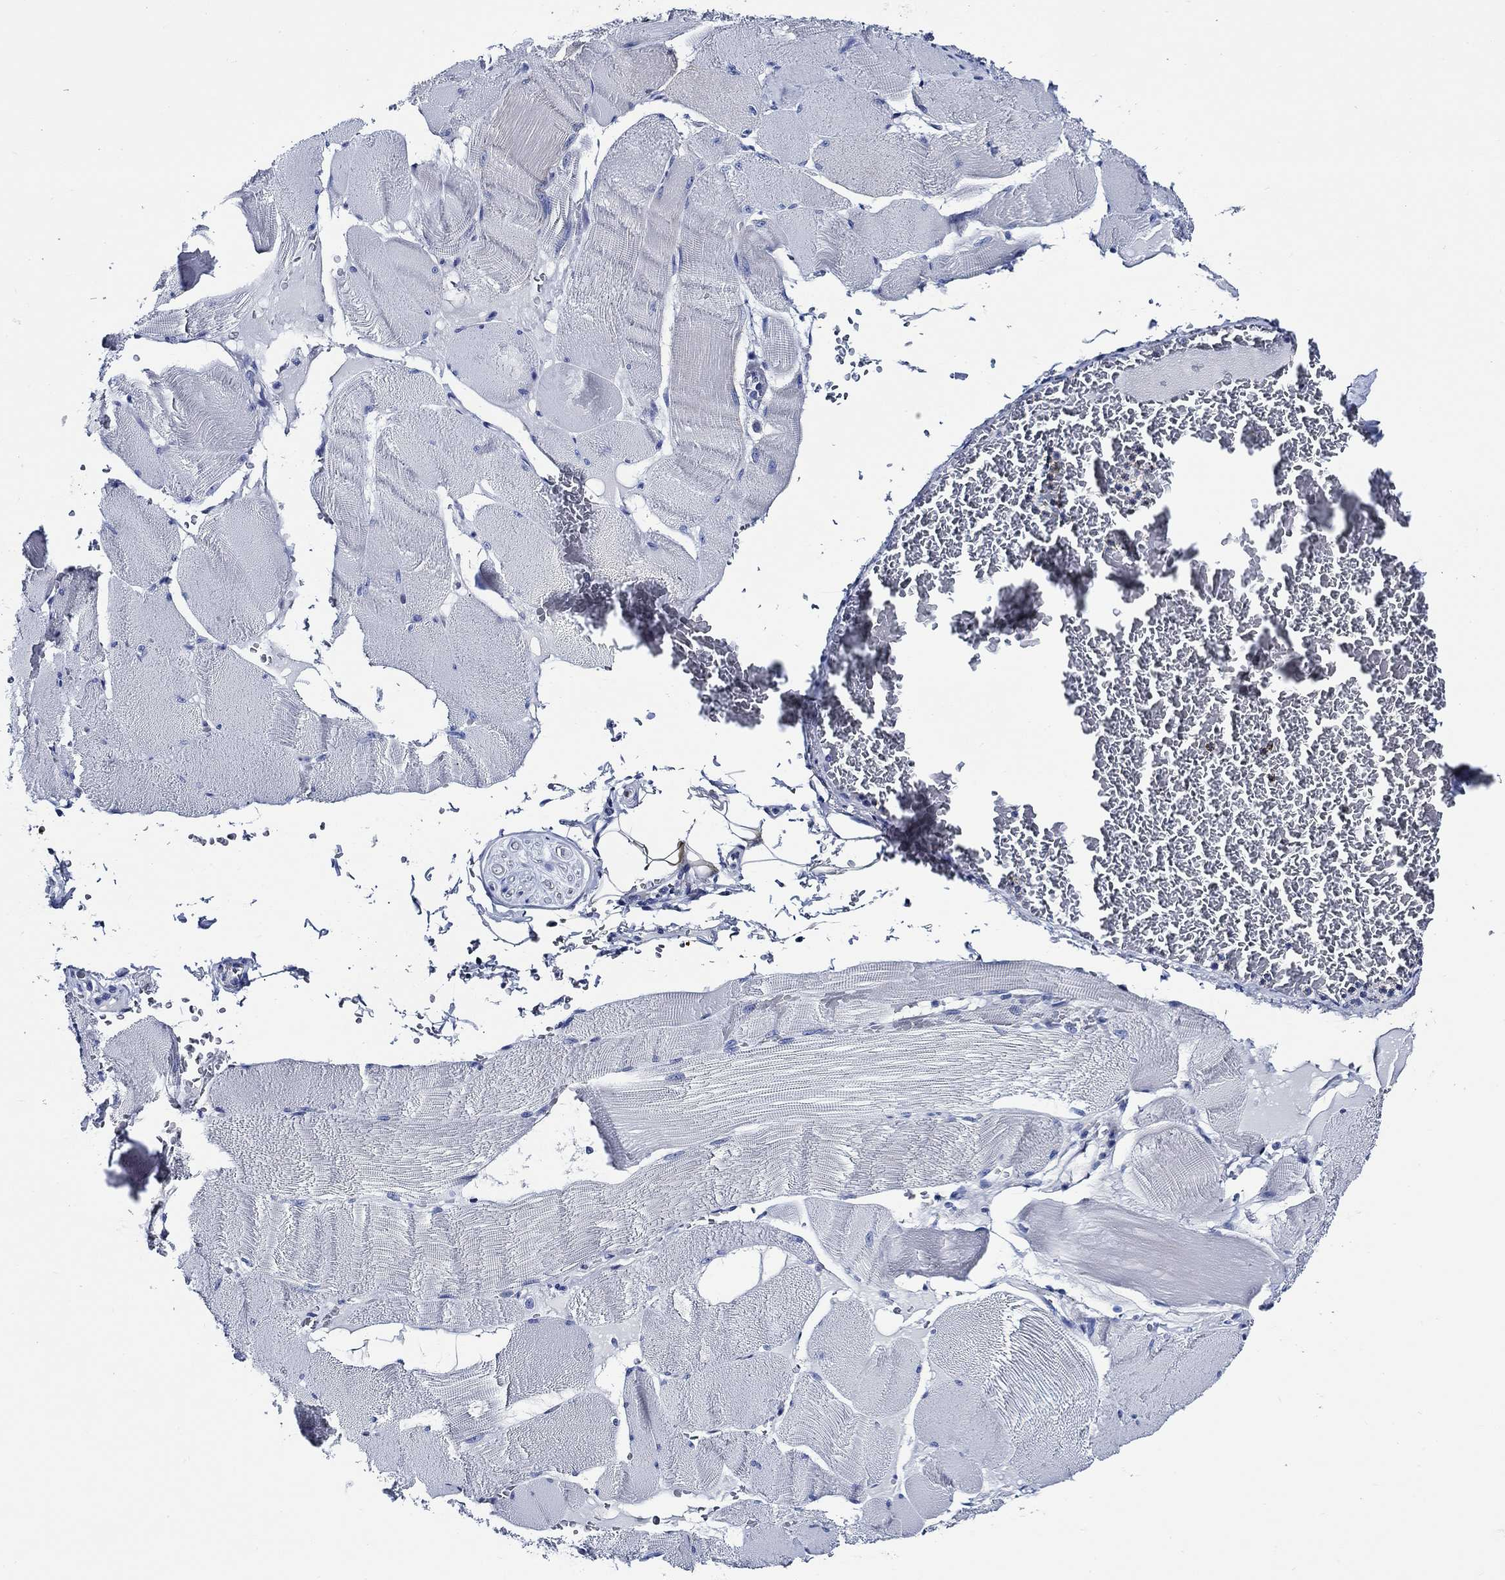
{"staining": {"intensity": "negative", "quantity": "none", "location": "none"}, "tissue": "skeletal muscle", "cell_type": "Myocytes", "image_type": "normal", "snomed": [{"axis": "morphology", "description": "Normal tissue, NOS"}, {"axis": "topography", "description": "Skeletal muscle"}], "caption": "Human skeletal muscle stained for a protein using immunohistochemistry (IHC) reveals no positivity in myocytes.", "gene": "WDR62", "patient": {"sex": "male", "age": 56}}